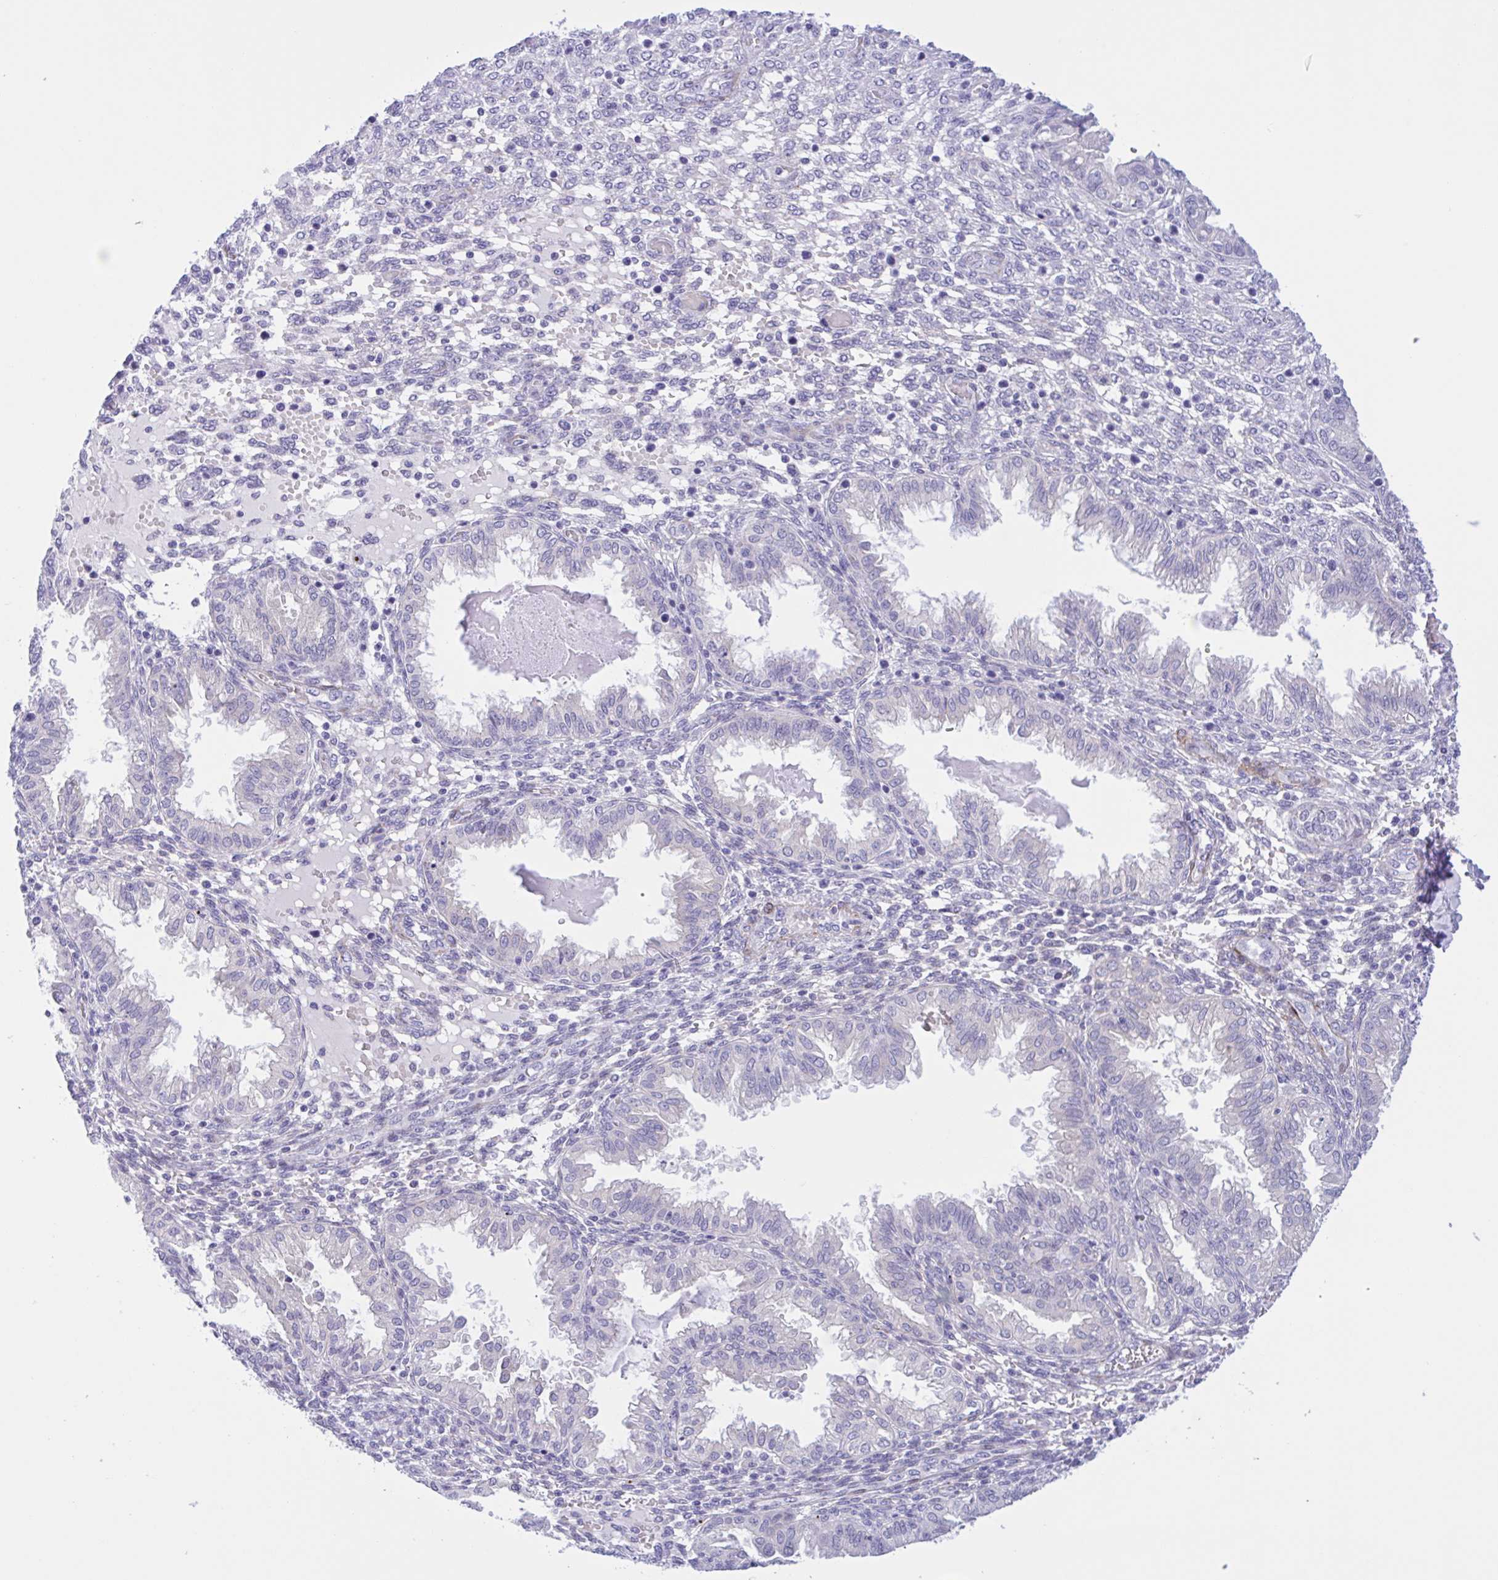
{"staining": {"intensity": "negative", "quantity": "none", "location": "none"}, "tissue": "endometrium", "cell_type": "Cells in endometrial stroma", "image_type": "normal", "snomed": [{"axis": "morphology", "description": "Normal tissue, NOS"}, {"axis": "topography", "description": "Endometrium"}], "caption": "The photomicrograph exhibits no significant expression in cells in endometrial stroma of endometrium. (IHC, brightfield microscopy, high magnification).", "gene": "AHCYL2", "patient": {"sex": "female", "age": 33}}